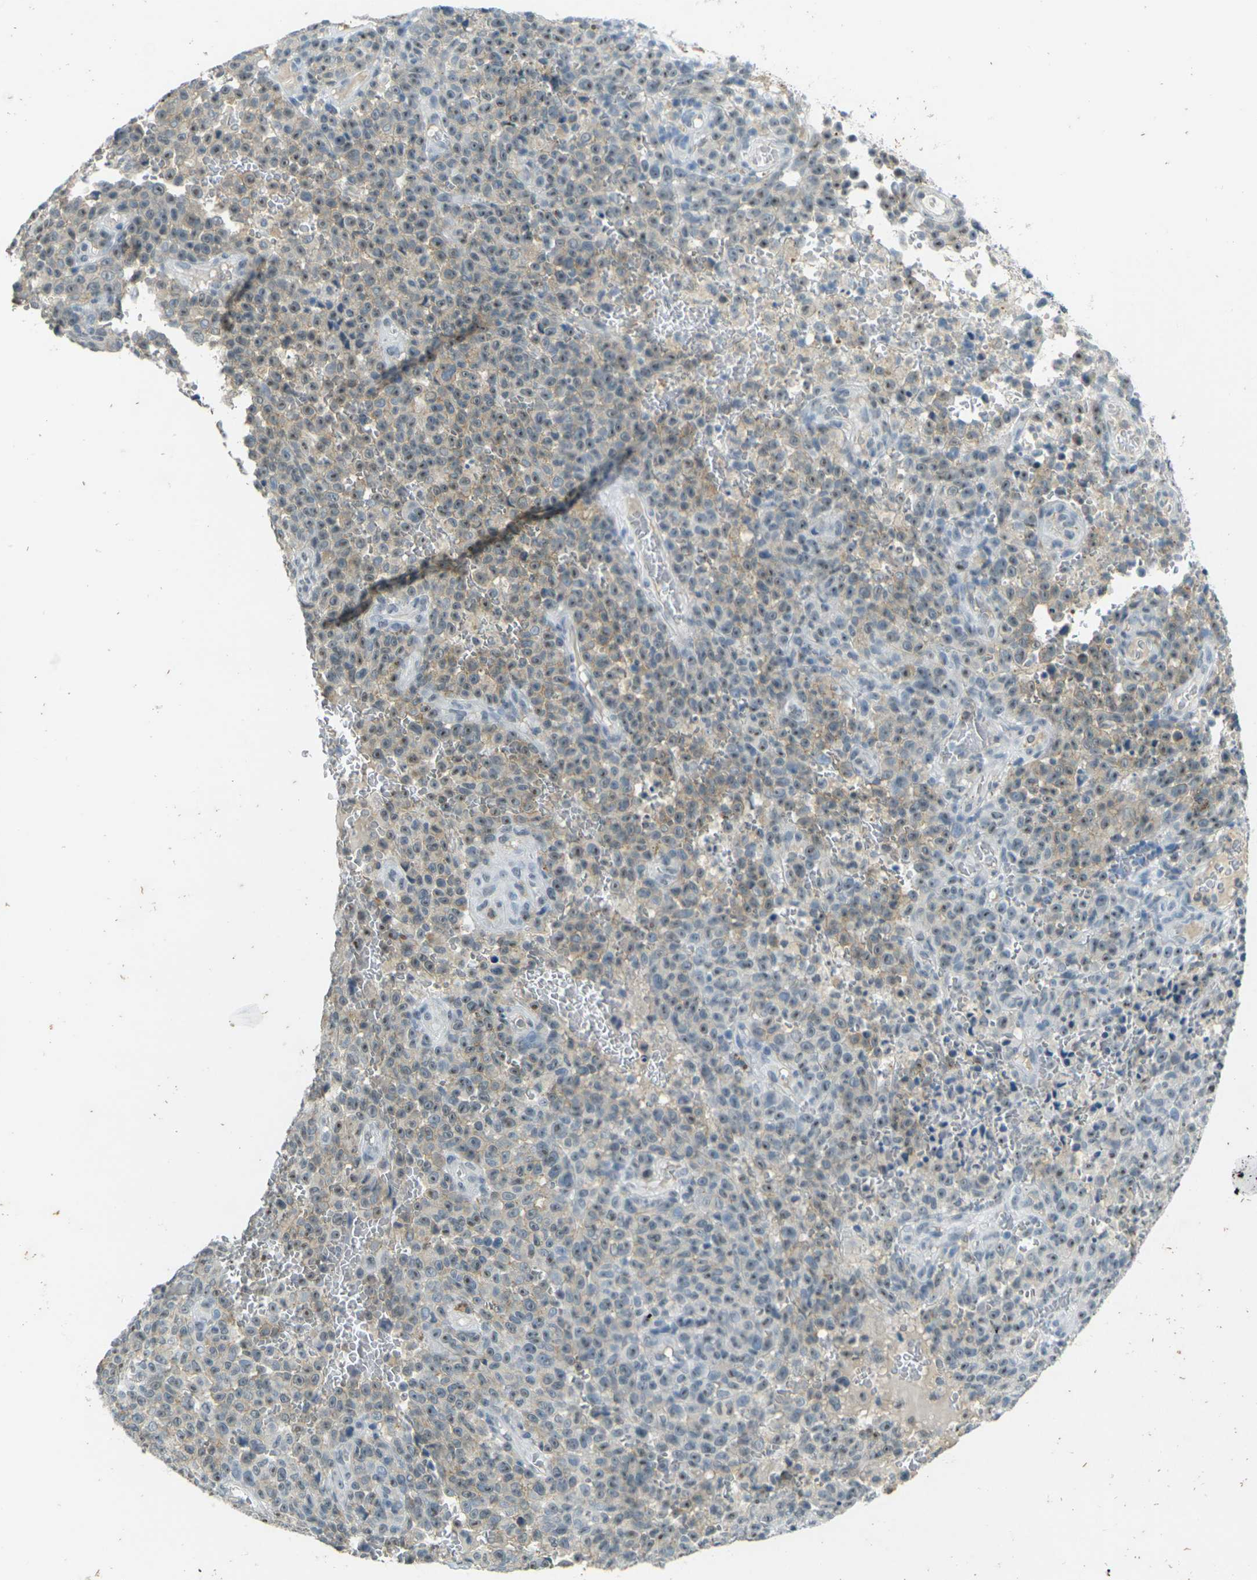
{"staining": {"intensity": "weak", "quantity": "25%-75%", "location": "cytoplasmic/membranous"}, "tissue": "melanoma", "cell_type": "Tumor cells", "image_type": "cancer", "snomed": [{"axis": "morphology", "description": "Malignant melanoma, NOS"}, {"axis": "topography", "description": "Skin"}], "caption": "An image showing weak cytoplasmic/membranous expression in about 25%-75% of tumor cells in melanoma, as visualized by brown immunohistochemical staining.", "gene": "SPTBN2", "patient": {"sex": "female", "age": 82}}